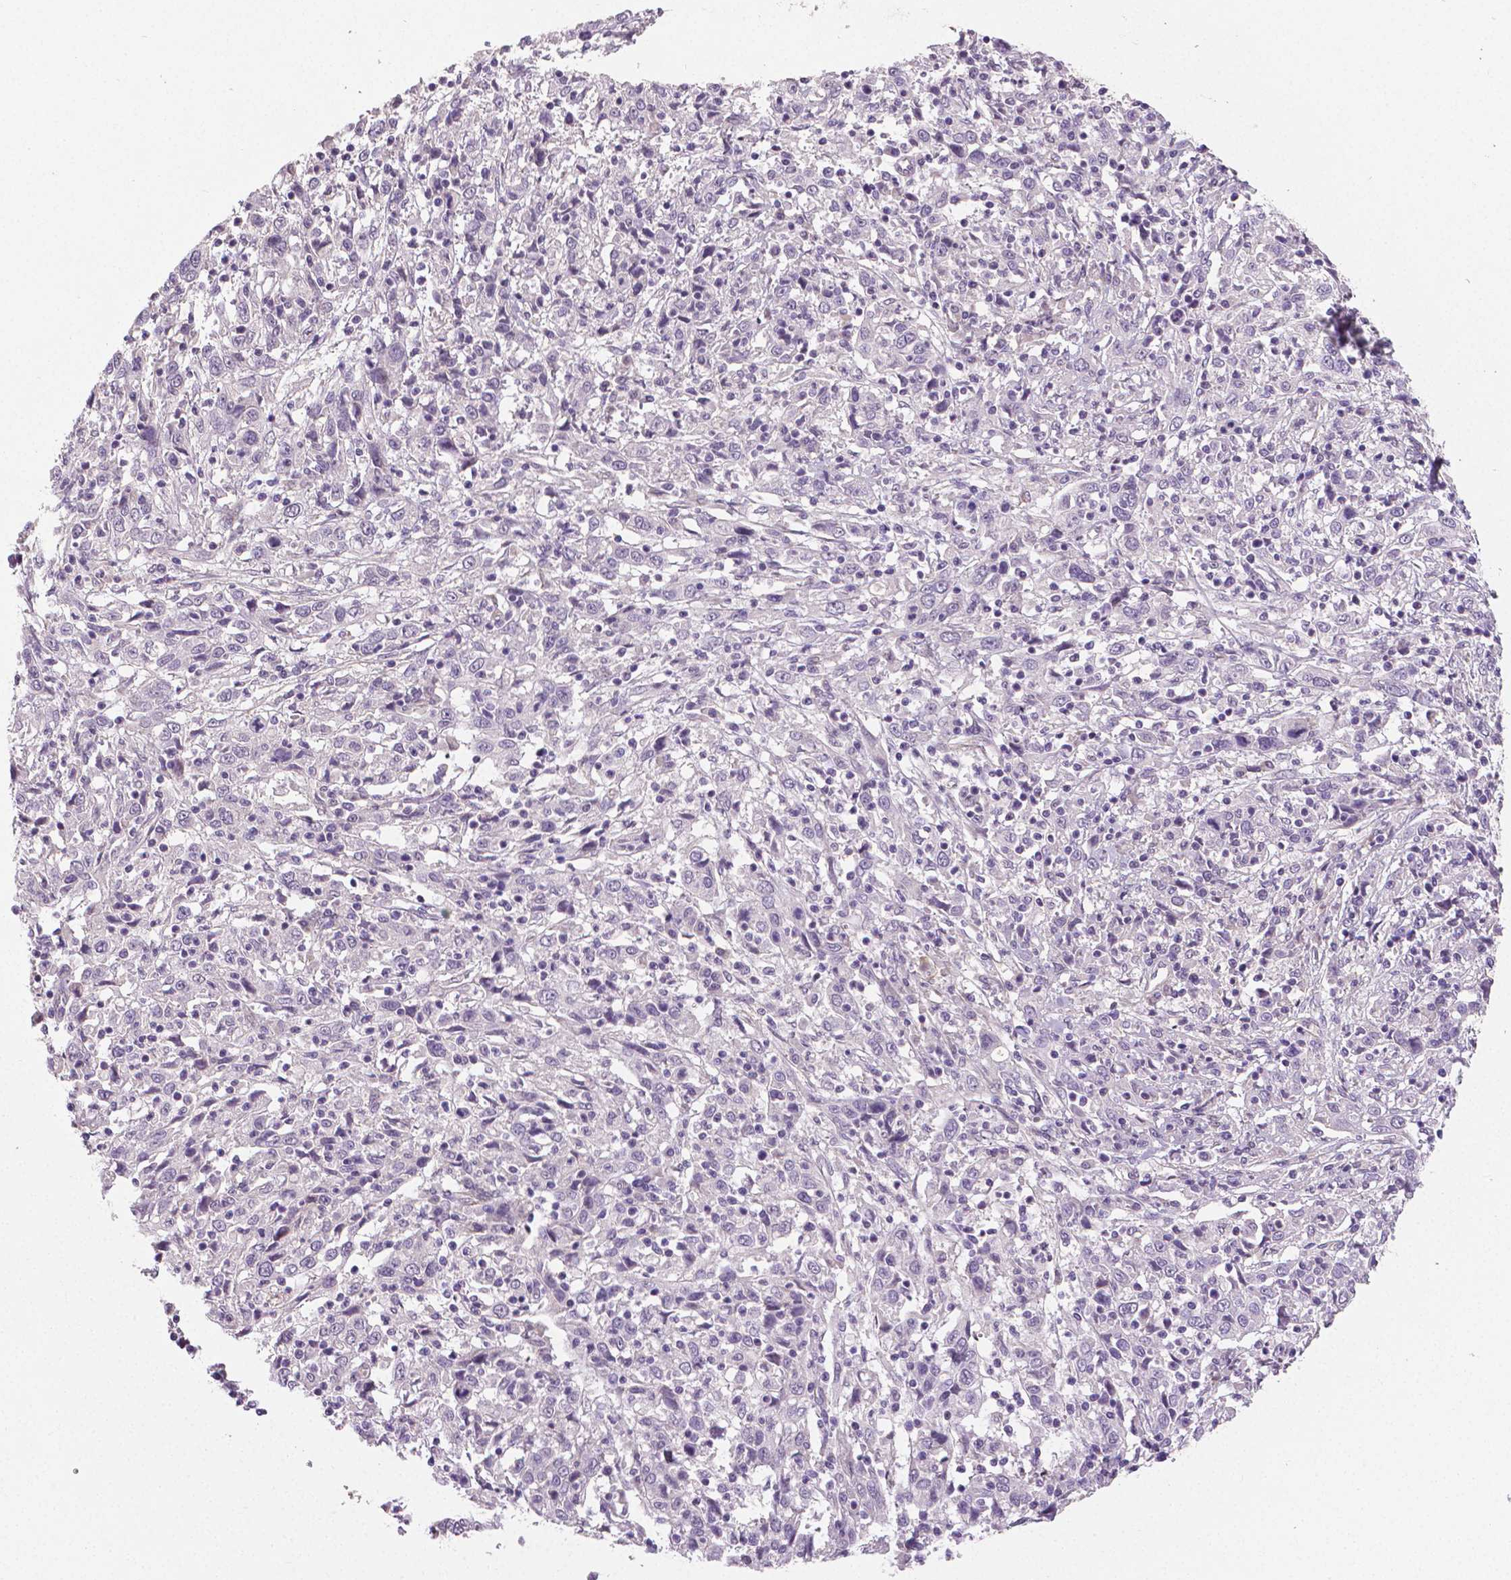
{"staining": {"intensity": "negative", "quantity": "none", "location": "none"}, "tissue": "cervical cancer", "cell_type": "Tumor cells", "image_type": "cancer", "snomed": [{"axis": "morphology", "description": "Squamous cell carcinoma, NOS"}, {"axis": "topography", "description": "Cervix"}], "caption": "This is a histopathology image of IHC staining of cervical squamous cell carcinoma, which shows no positivity in tumor cells.", "gene": "FLT1", "patient": {"sex": "female", "age": 46}}